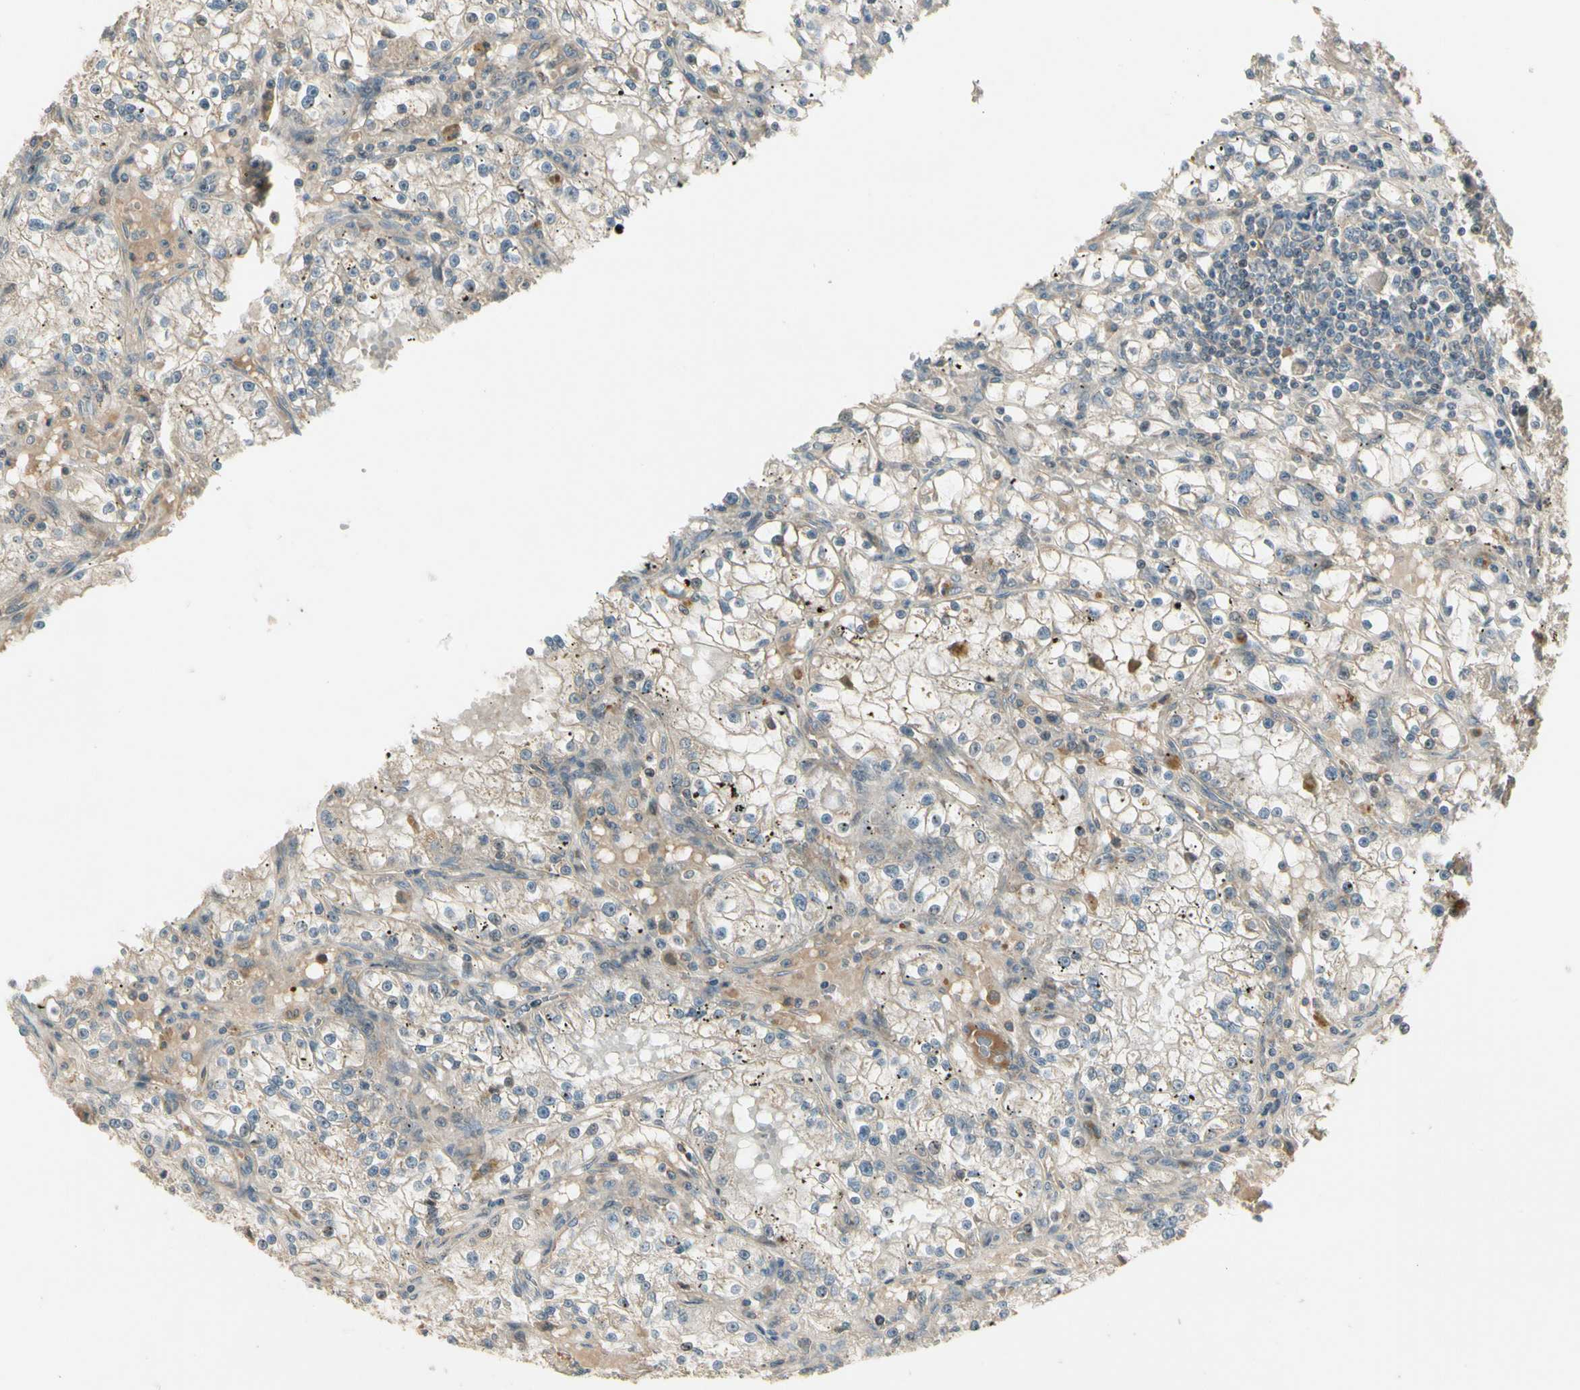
{"staining": {"intensity": "weak", "quantity": "25%-75%", "location": "cytoplasmic/membranous"}, "tissue": "renal cancer", "cell_type": "Tumor cells", "image_type": "cancer", "snomed": [{"axis": "morphology", "description": "Adenocarcinoma, NOS"}, {"axis": "topography", "description": "Kidney"}], "caption": "Renal cancer stained with DAB (3,3'-diaminobenzidine) immunohistochemistry exhibits low levels of weak cytoplasmic/membranous staining in approximately 25%-75% of tumor cells.", "gene": "ACVR1", "patient": {"sex": "male", "age": 56}}